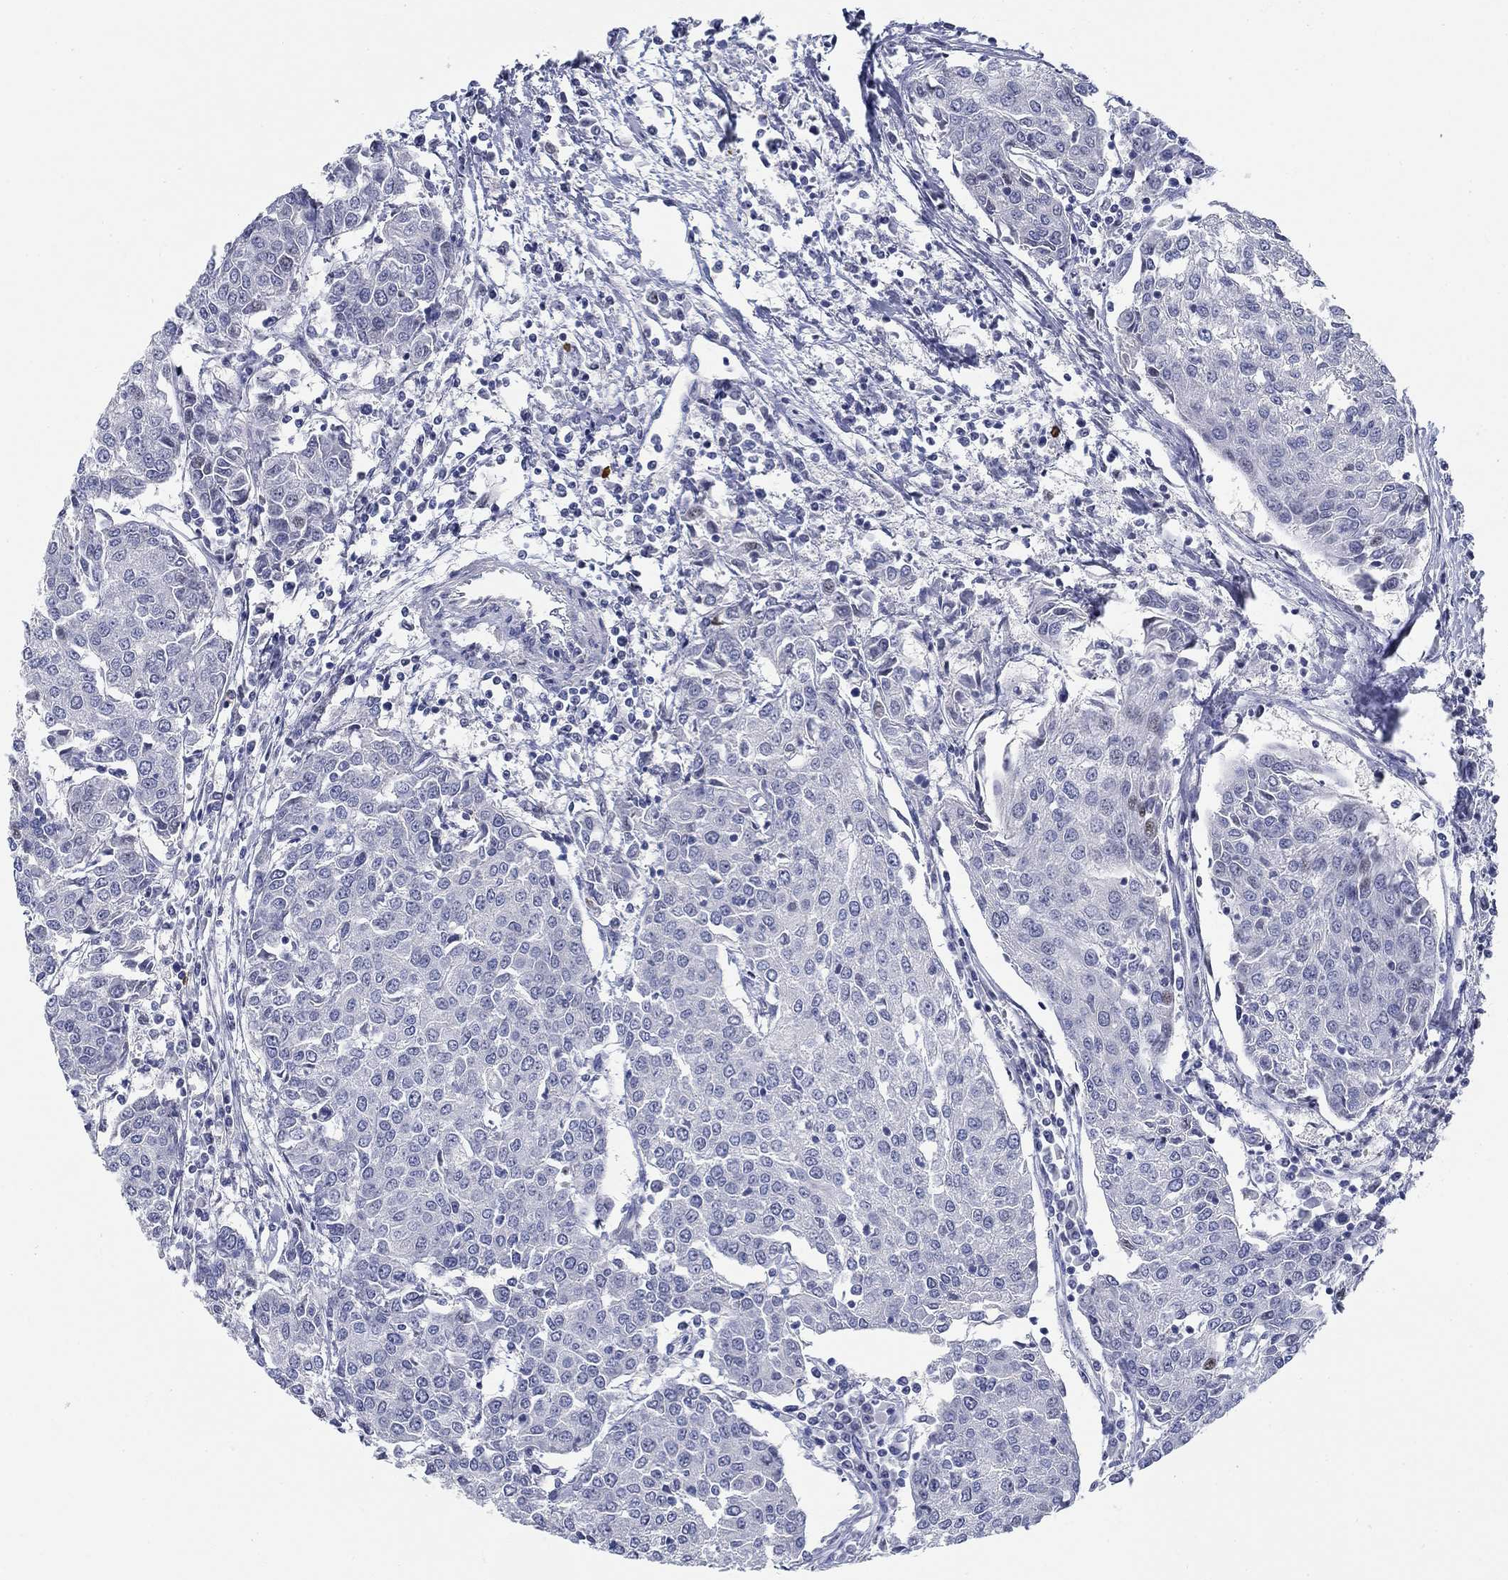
{"staining": {"intensity": "moderate", "quantity": "<25%", "location": "nuclear"}, "tissue": "urothelial cancer", "cell_type": "Tumor cells", "image_type": "cancer", "snomed": [{"axis": "morphology", "description": "Urothelial carcinoma, High grade"}, {"axis": "topography", "description": "Urinary bladder"}], "caption": "A micrograph of human urothelial cancer stained for a protein shows moderate nuclear brown staining in tumor cells.", "gene": "SMIM18", "patient": {"sex": "female", "age": 85}}